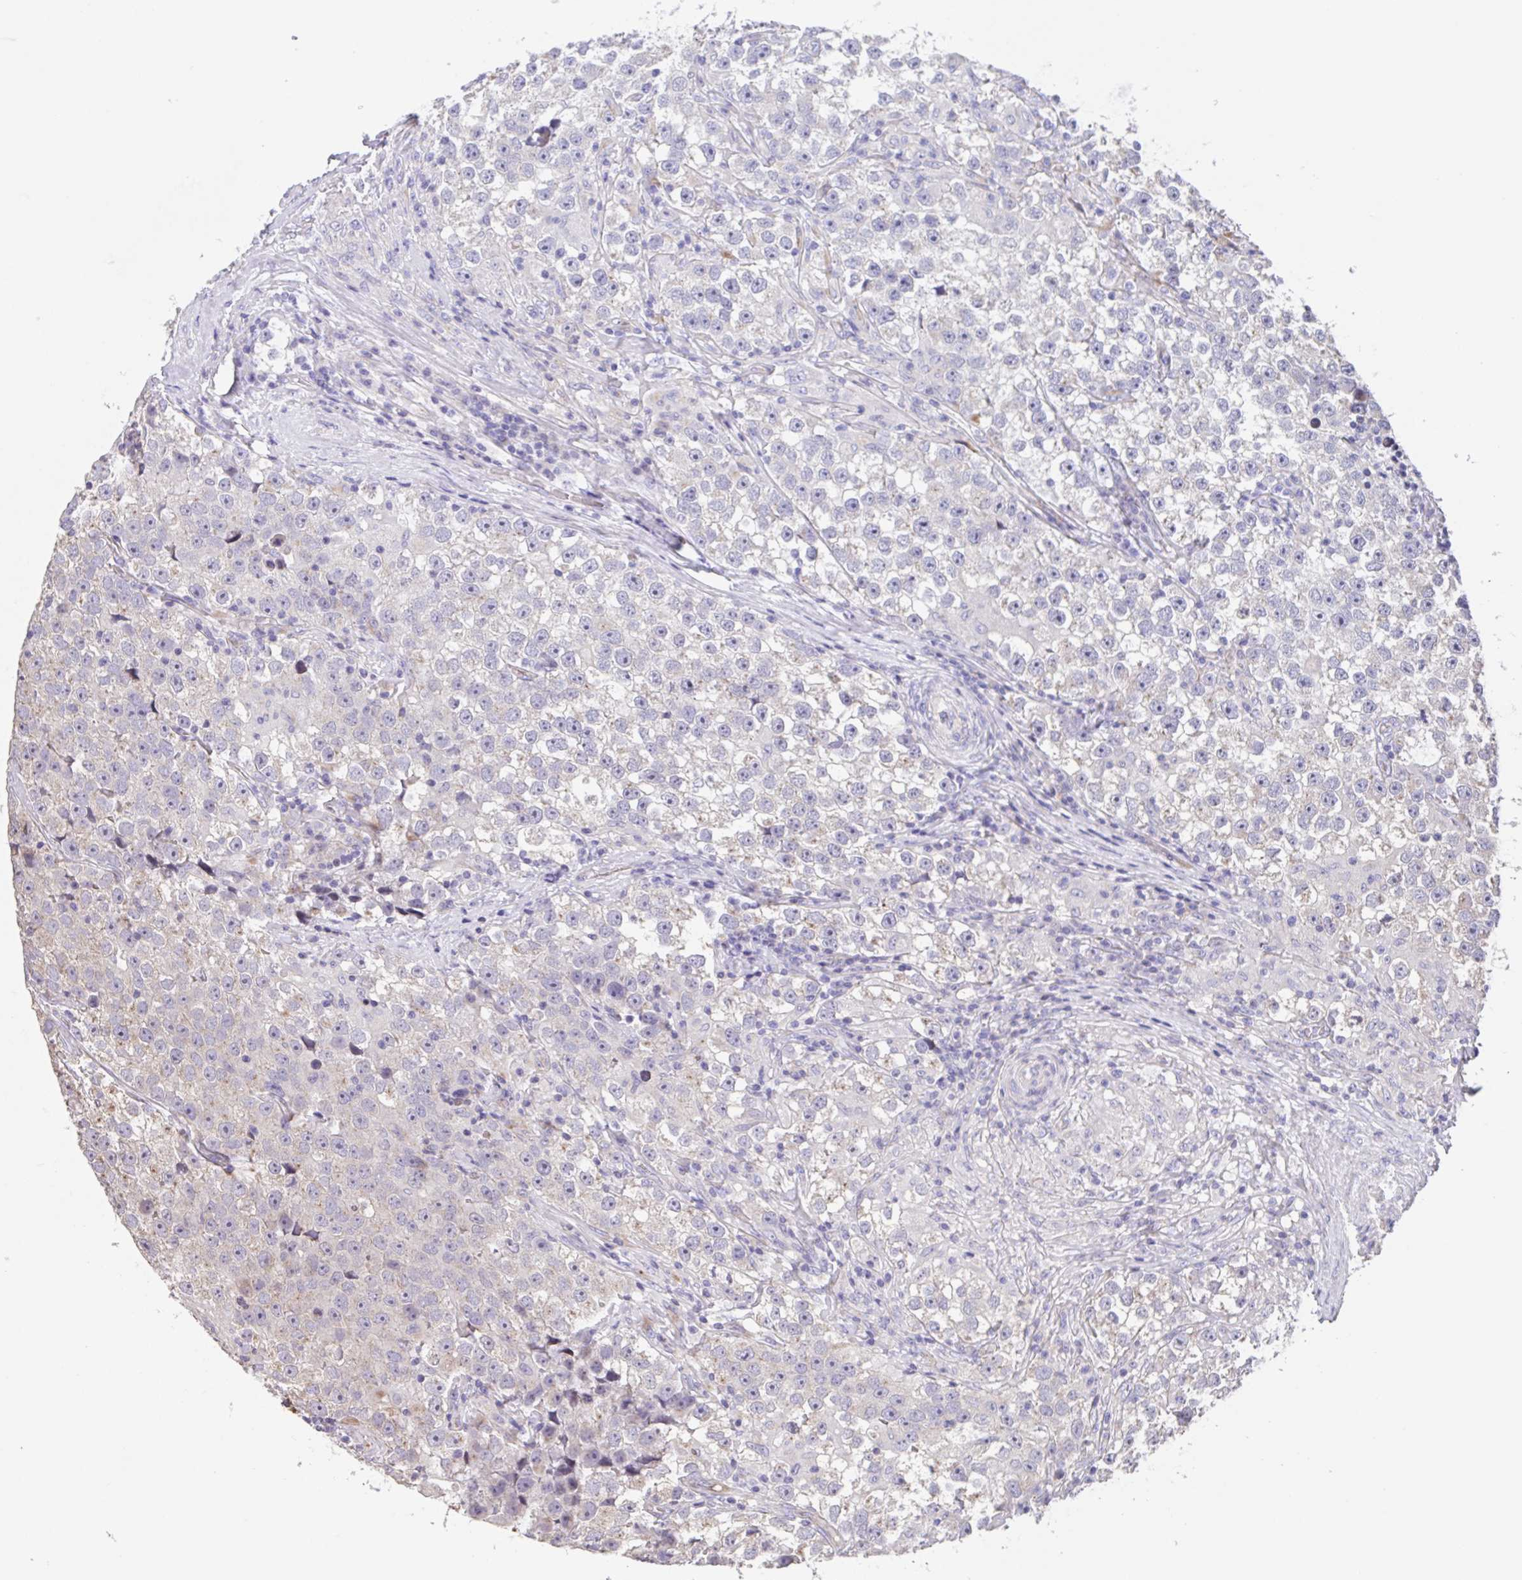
{"staining": {"intensity": "negative", "quantity": "none", "location": "none"}, "tissue": "testis cancer", "cell_type": "Tumor cells", "image_type": "cancer", "snomed": [{"axis": "morphology", "description": "Seminoma, NOS"}, {"axis": "topography", "description": "Testis"}], "caption": "This is an immunohistochemistry photomicrograph of testis cancer. There is no staining in tumor cells.", "gene": "RUNDC3B", "patient": {"sex": "male", "age": 46}}